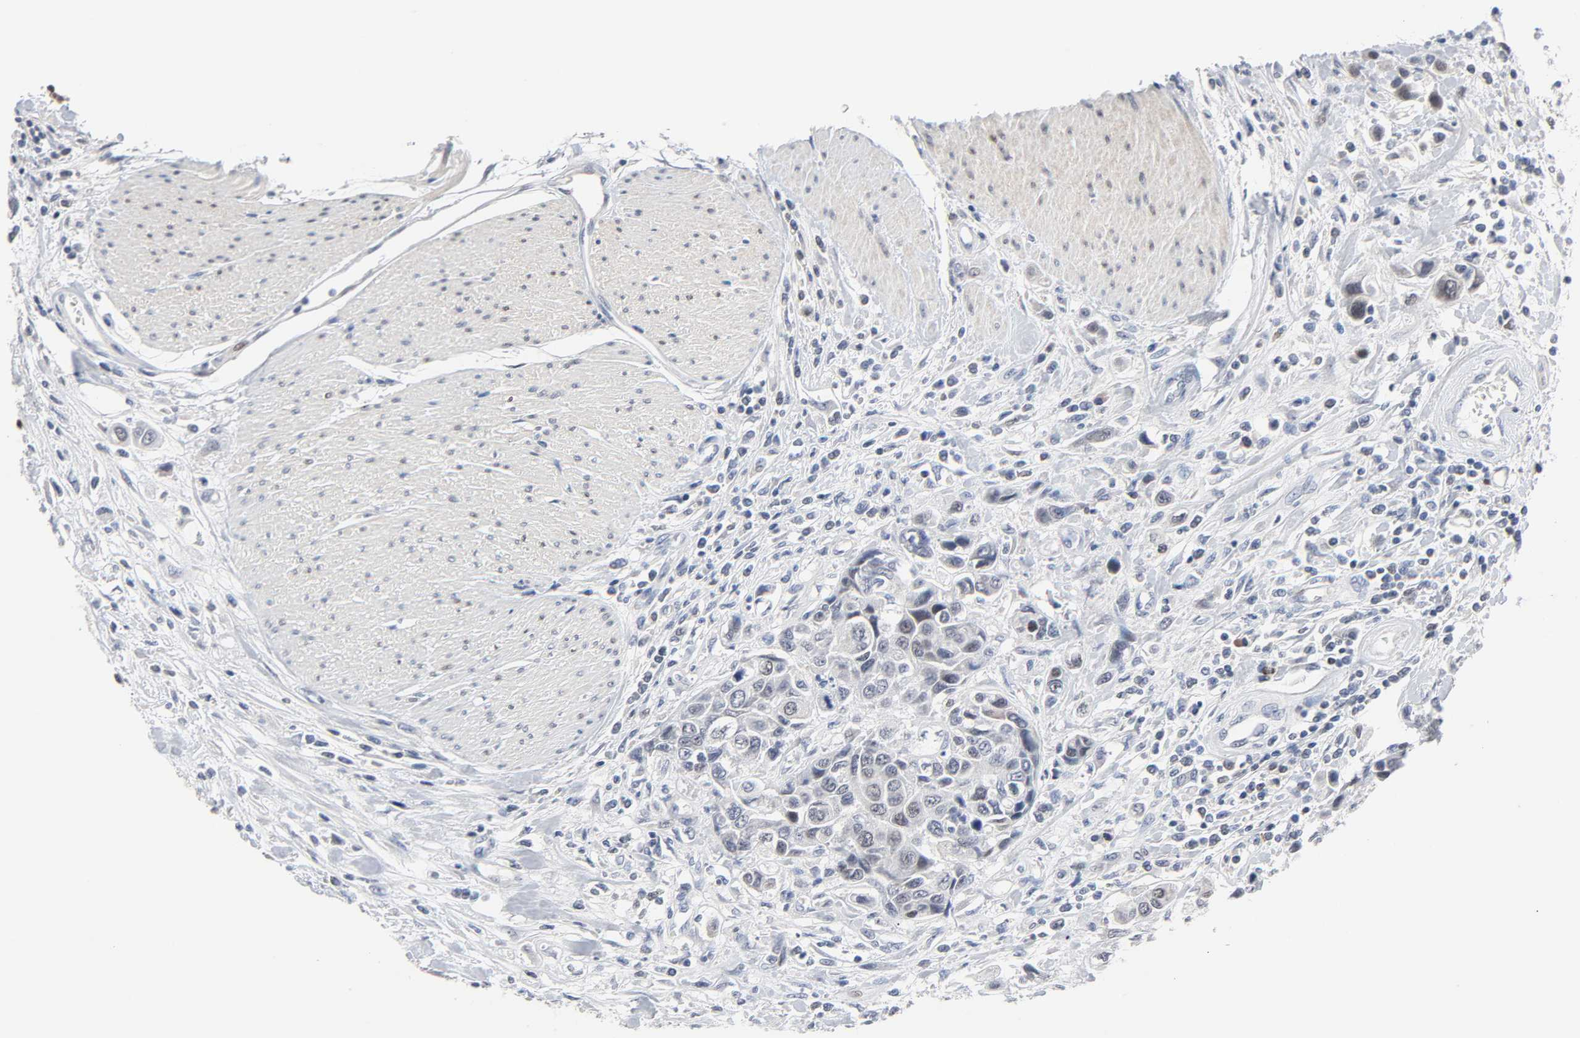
{"staining": {"intensity": "negative", "quantity": "none", "location": "none"}, "tissue": "urothelial cancer", "cell_type": "Tumor cells", "image_type": "cancer", "snomed": [{"axis": "morphology", "description": "Urothelial carcinoma, High grade"}, {"axis": "topography", "description": "Urinary bladder"}], "caption": "Tumor cells are negative for brown protein staining in urothelial cancer.", "gene": "WEE1", "patient": {"sex": "male", "age": 50}}